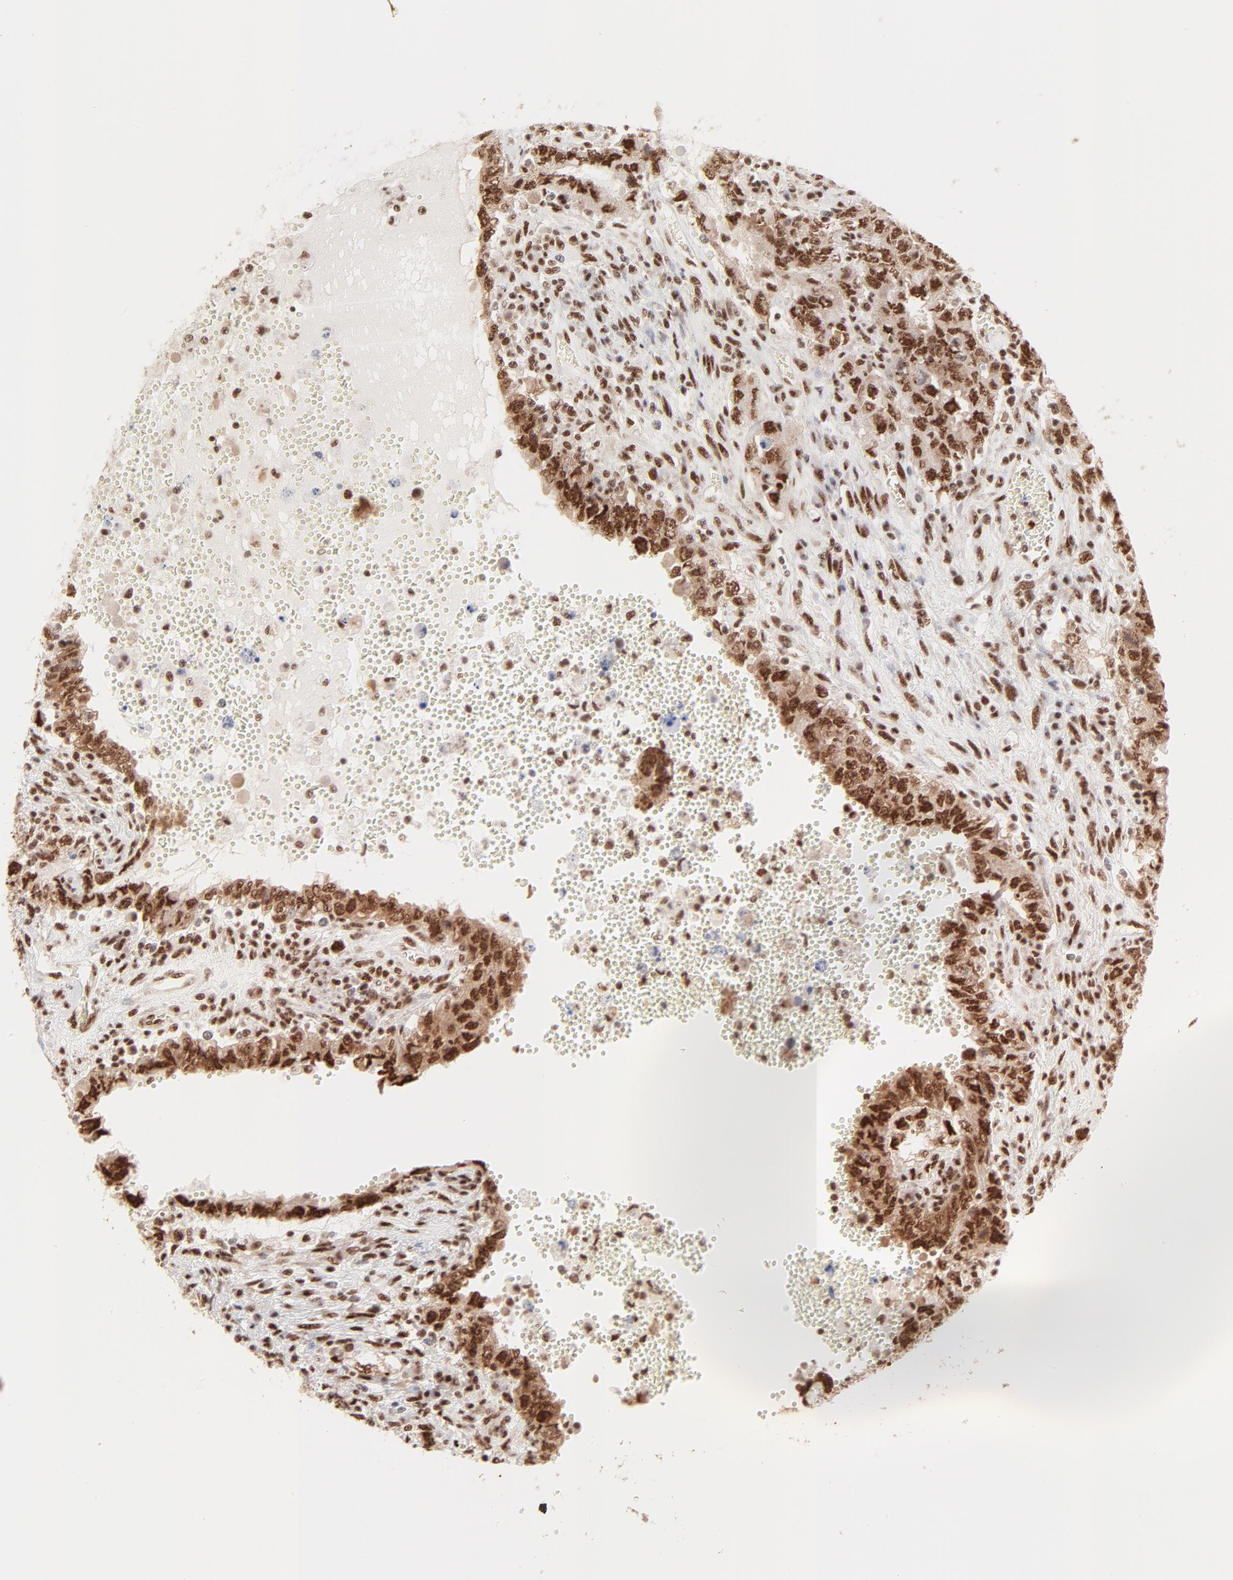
{"staining": {"intensity": "strong", "quantity": ">75%", "location": "nuclear"}, "tissue": "testis cancer", "cell_type": "Tumor cells", "image_type": "cancer", "snomed": [{"axis": "morphology", "description": "Carcinoma, Embryonal, NOS"}, {"axis": "topography", "description": "Testis"}], "caption": "Immunohistochemistry (DAB (3,3'-diaminobenzidine)) staining of human testis embryonal carcinoma displays strong nuclear protein expression in approximately >75% of tumor cells. The protein of interest is stained brown, and the nuclei are stained in blue (DAB IHC with brightfield microscopy, high magnification).", "gene": "TARDBP", "patient": {"sex": "male", "age": 26}}